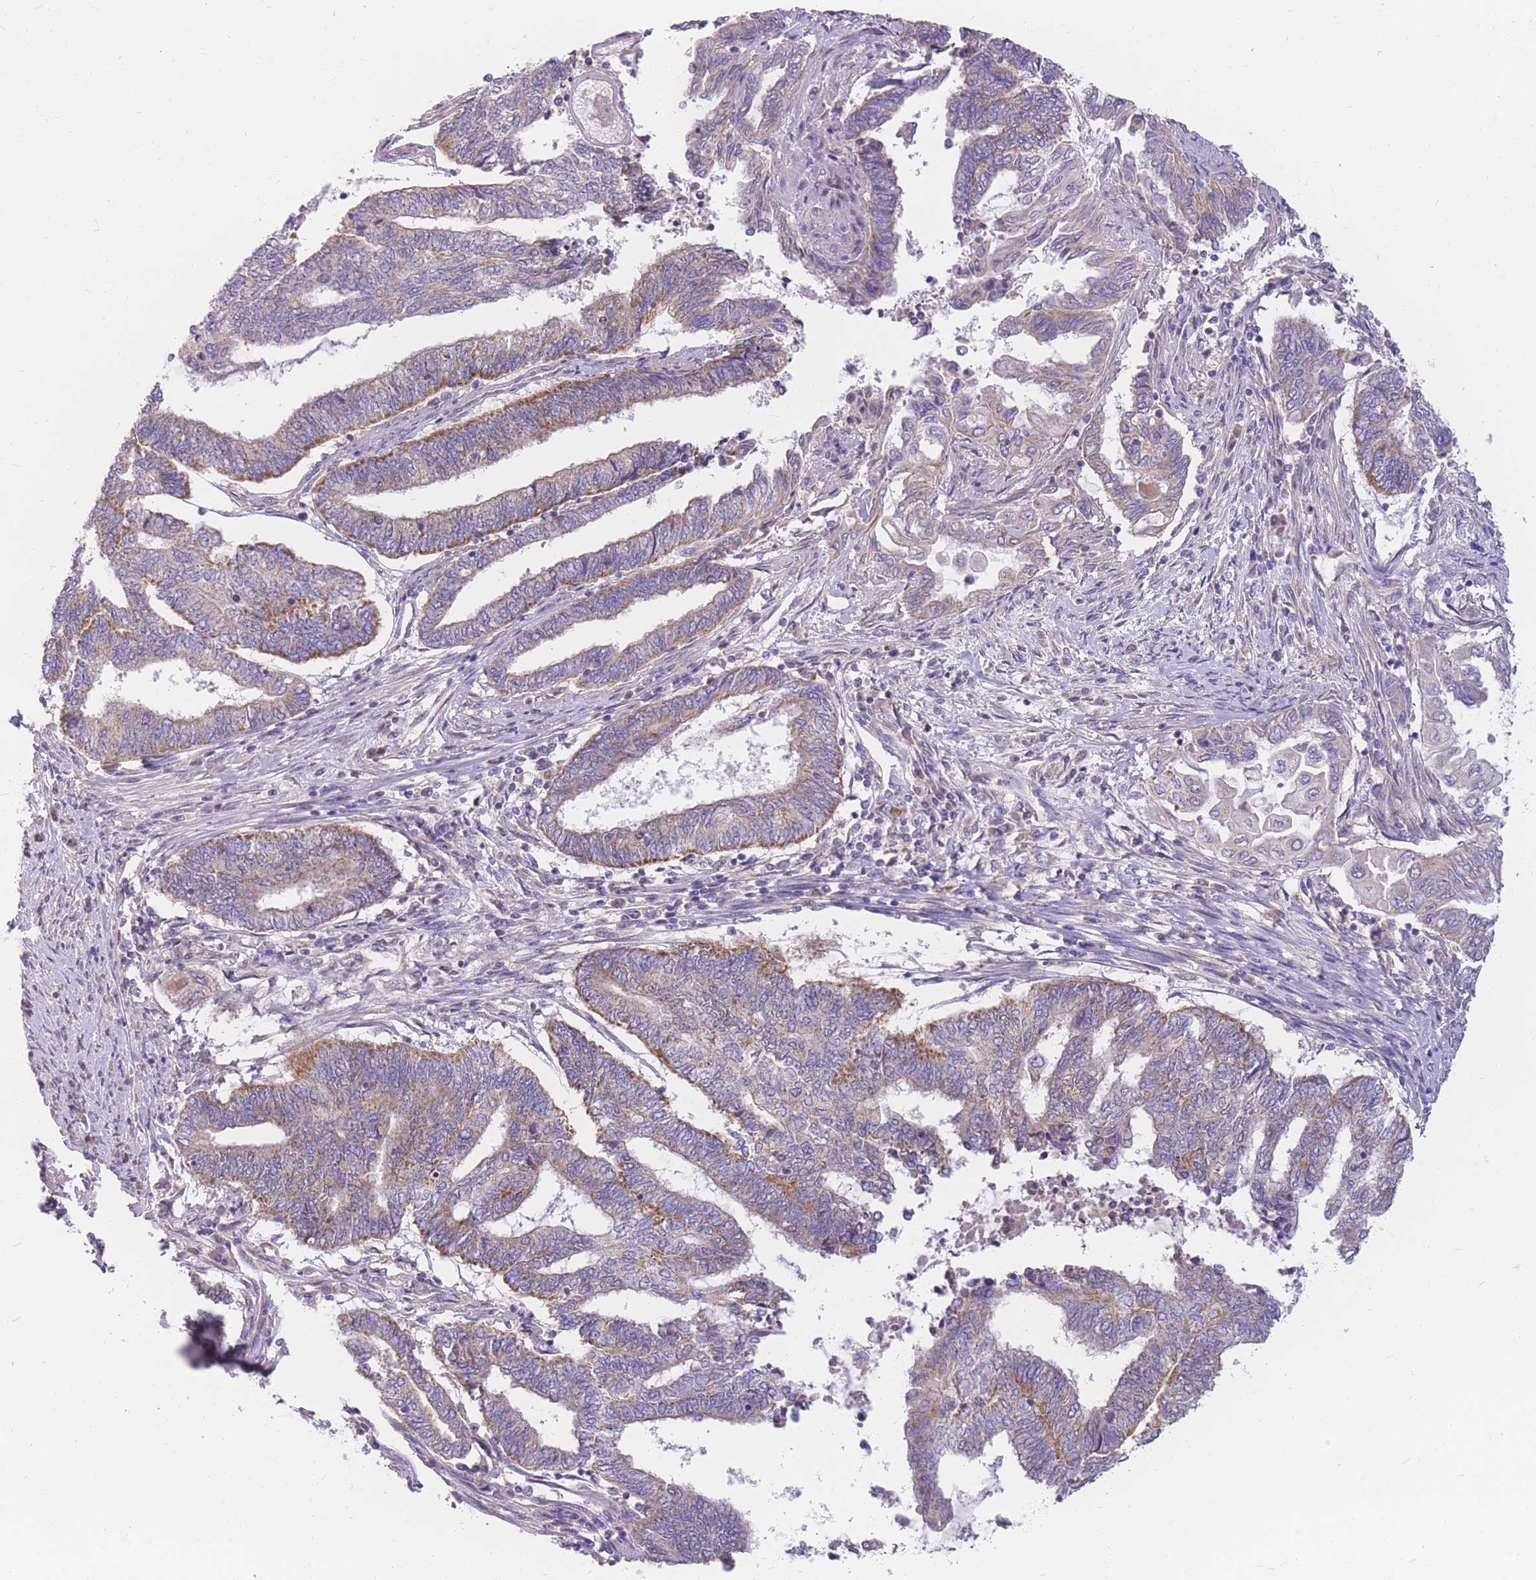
{"staining": {"intensity": "moderate", "quantity": "<25%", "location": "cytoplasmic/membranous"}, "tissue": "endometrial cancer", "cell_type": "Tumor cells", "image_type": "cancer", "snomed": [{"axis": "morphology", "description": "Adenocarcinoma, NOS"}, {"axis": "topography", "description": "Uterus"}, {"axis": "topography", "description": "Endometrium"}], "caption": "About <25% of tumor cells in endometrial cancer display moderate cytoplasmic/membranous protein positivity as visualized by brown immunohistochemical staining.", "gene": "MRPS9", "patient": {"sex": "female", "age": 70}}